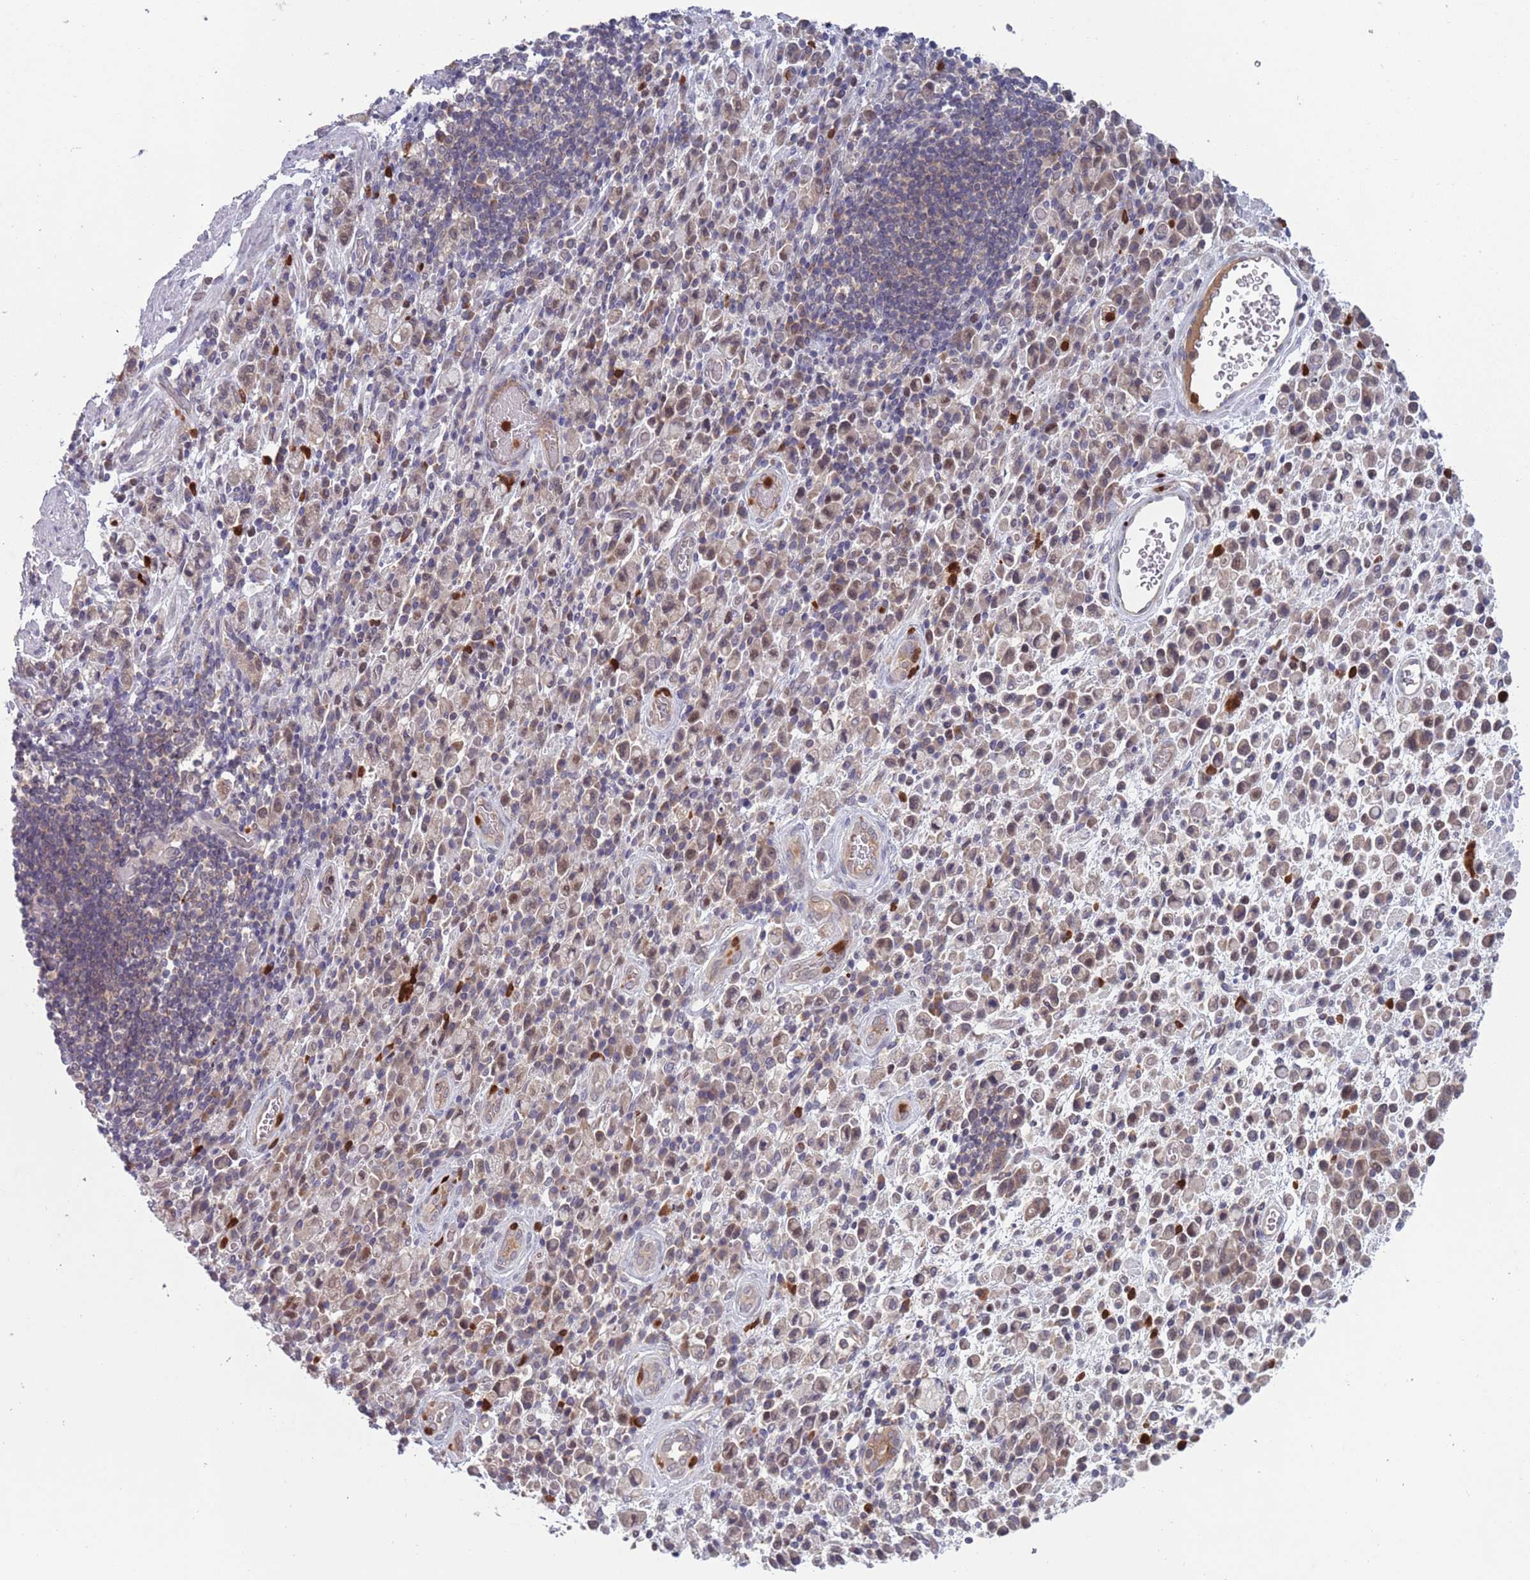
{"staining": {"intensity": "weak", "quantity": "25%-75%", "location": "cytoplasmic/membranous"}, "tissue": "stomach cancer", "cell_type": "Tumor cells", "image_type": "cancer", "snomed": [{"axis": "morphology", "description": "Adenocarcinoma, NOS"}, {"axis": "topography", "description": "Stomach"}], "caption": "Brown immunohistochemical staining in human stomach adenocarcinoma displays weak cytoplasmic/membranous expression in about 25%-75% of tumor cells.", "gene": "TYW1", "patient": {"sex": "male", "age": 77}}